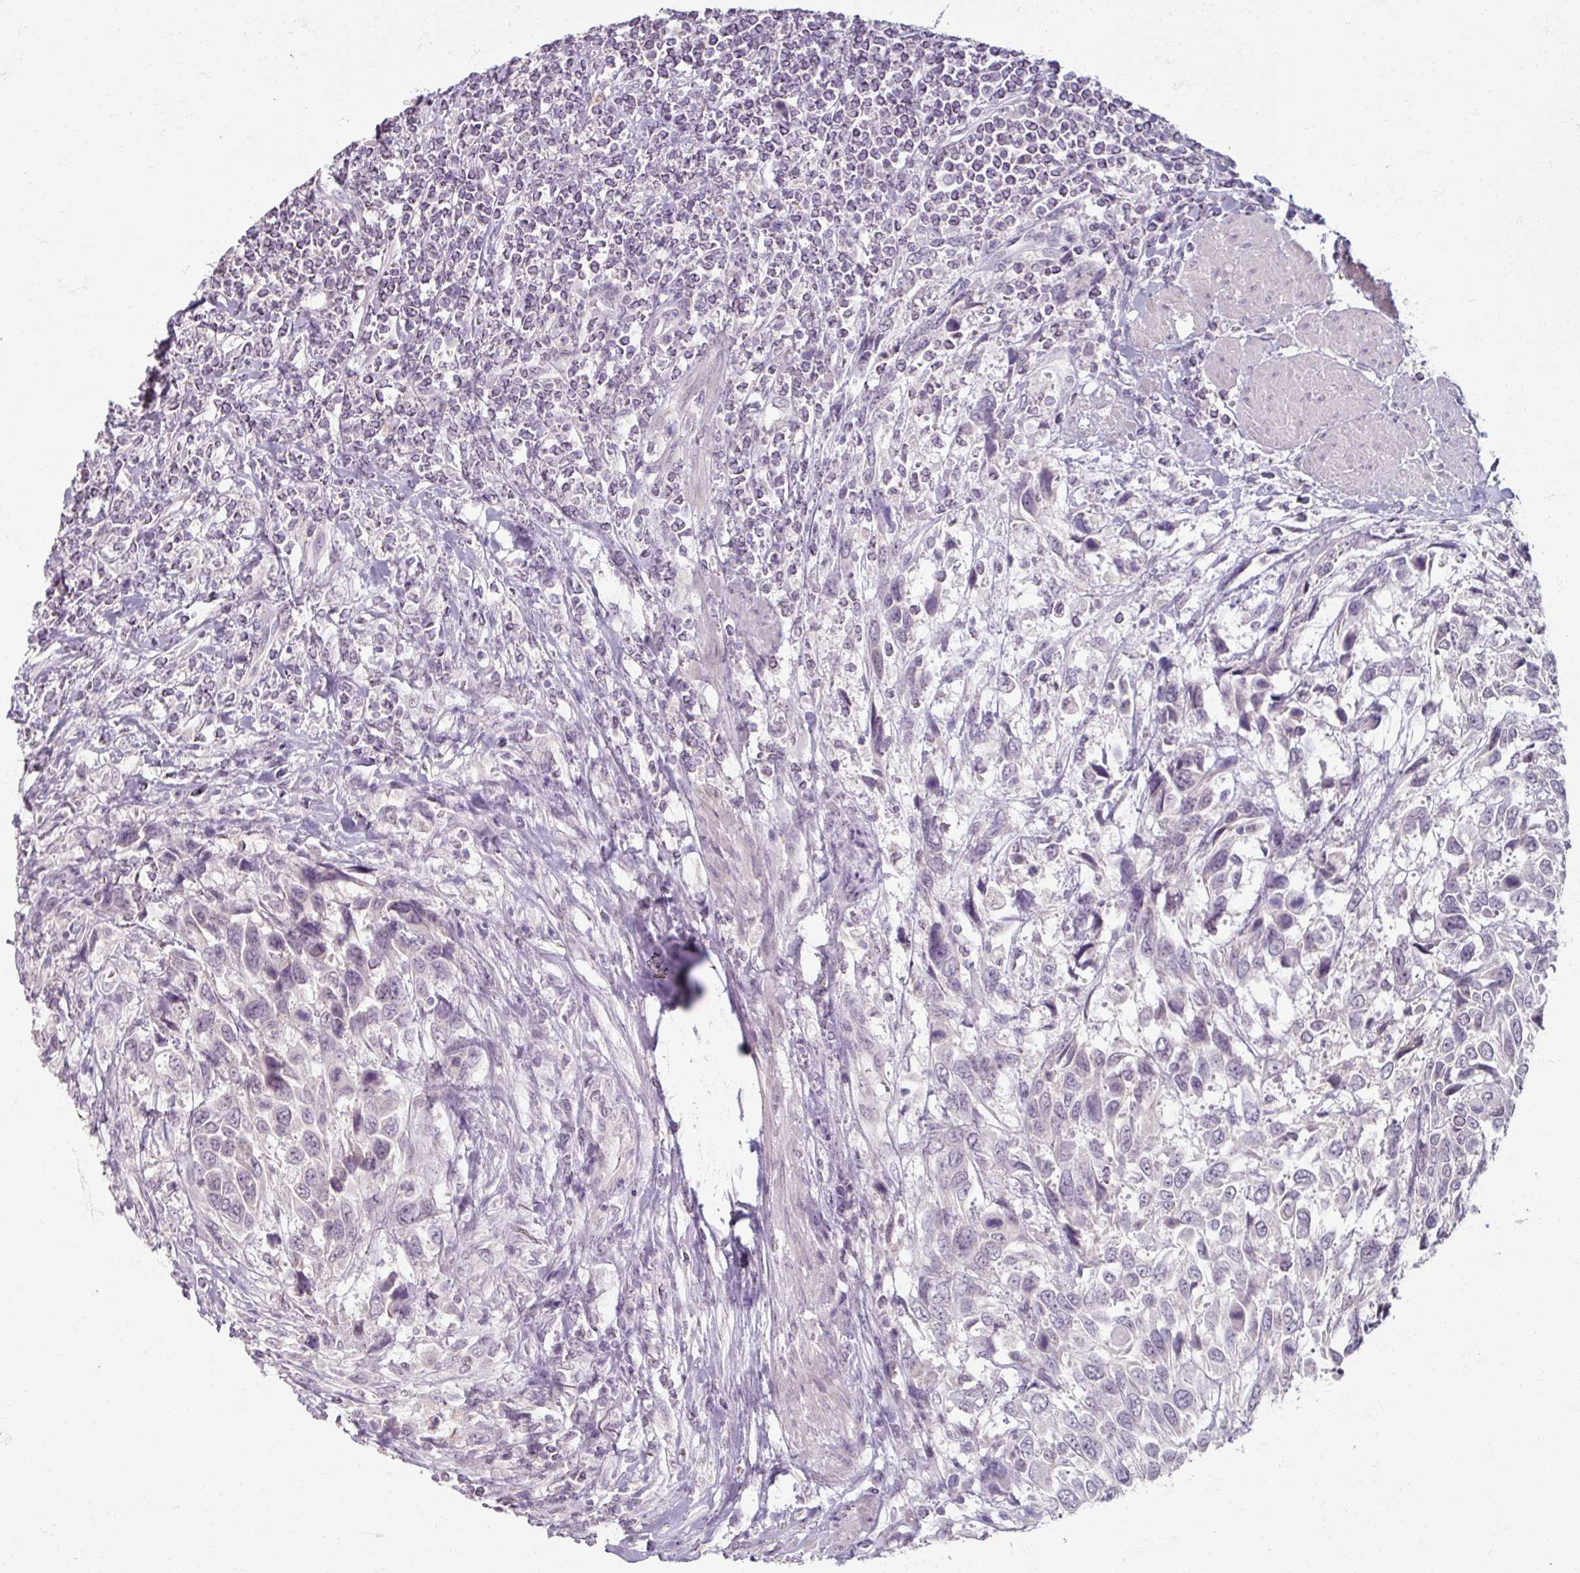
{"staining": {"intensity": "negative", "quantity": "none", "location": "none"}, "tissue": "urothelial cancer", "cell_type": "Tumor cells", "image_type": "cancer", "snomed": [{"axis": "morphology", "description": "Urothelial carcinoma, High grade"}, {"axis": "topography", "description": "Urinary bladder"}], "caption": "Human urothelial cancer stained for a protein using IHC demonstrates no staining in tumor cells.", "gene": "SOX11", "patient": {"sex": "female", "age": 70}}